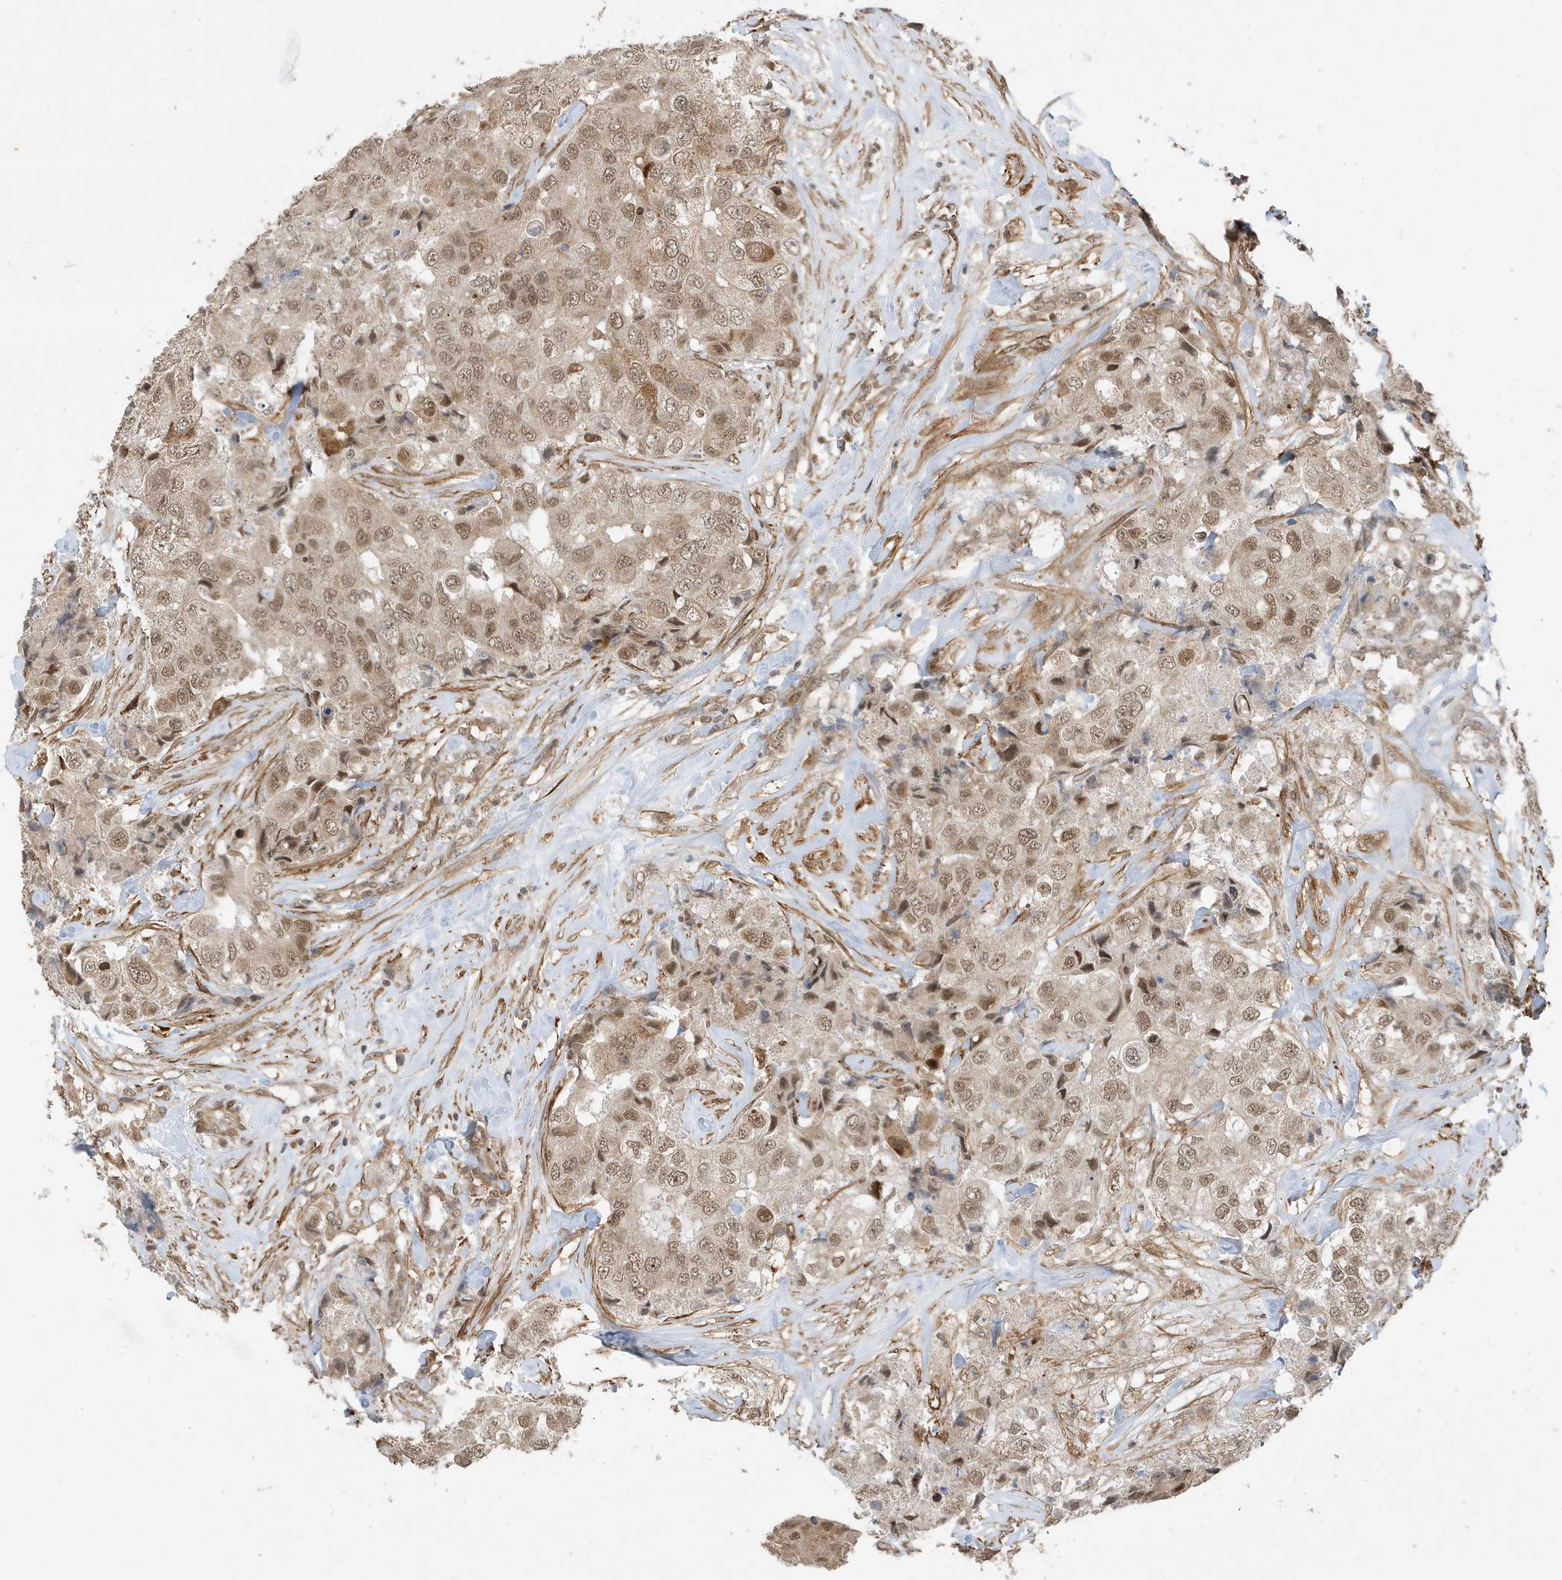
{"staining": {"intensity": "weak", "quantity": ">75%", "location": "cytoplasmic/membranous,nuclear"}, "tissue": "breast cancer", "cell_type": "Tumor cells", "image_type": "cancer", "snomed": [{"axis": "morphology", "description": "Duct carcinoma"}, {"axis": "topography", "description": "Breast"}], "caption": "This is an image of immunohistochemistry staining of breast cancer, which shows weak positivity in the cytoplasmic/membranous and nuclear of tumor cells.", "gene": "MAST3", "patient": {"sex": "female", "age": 62}}